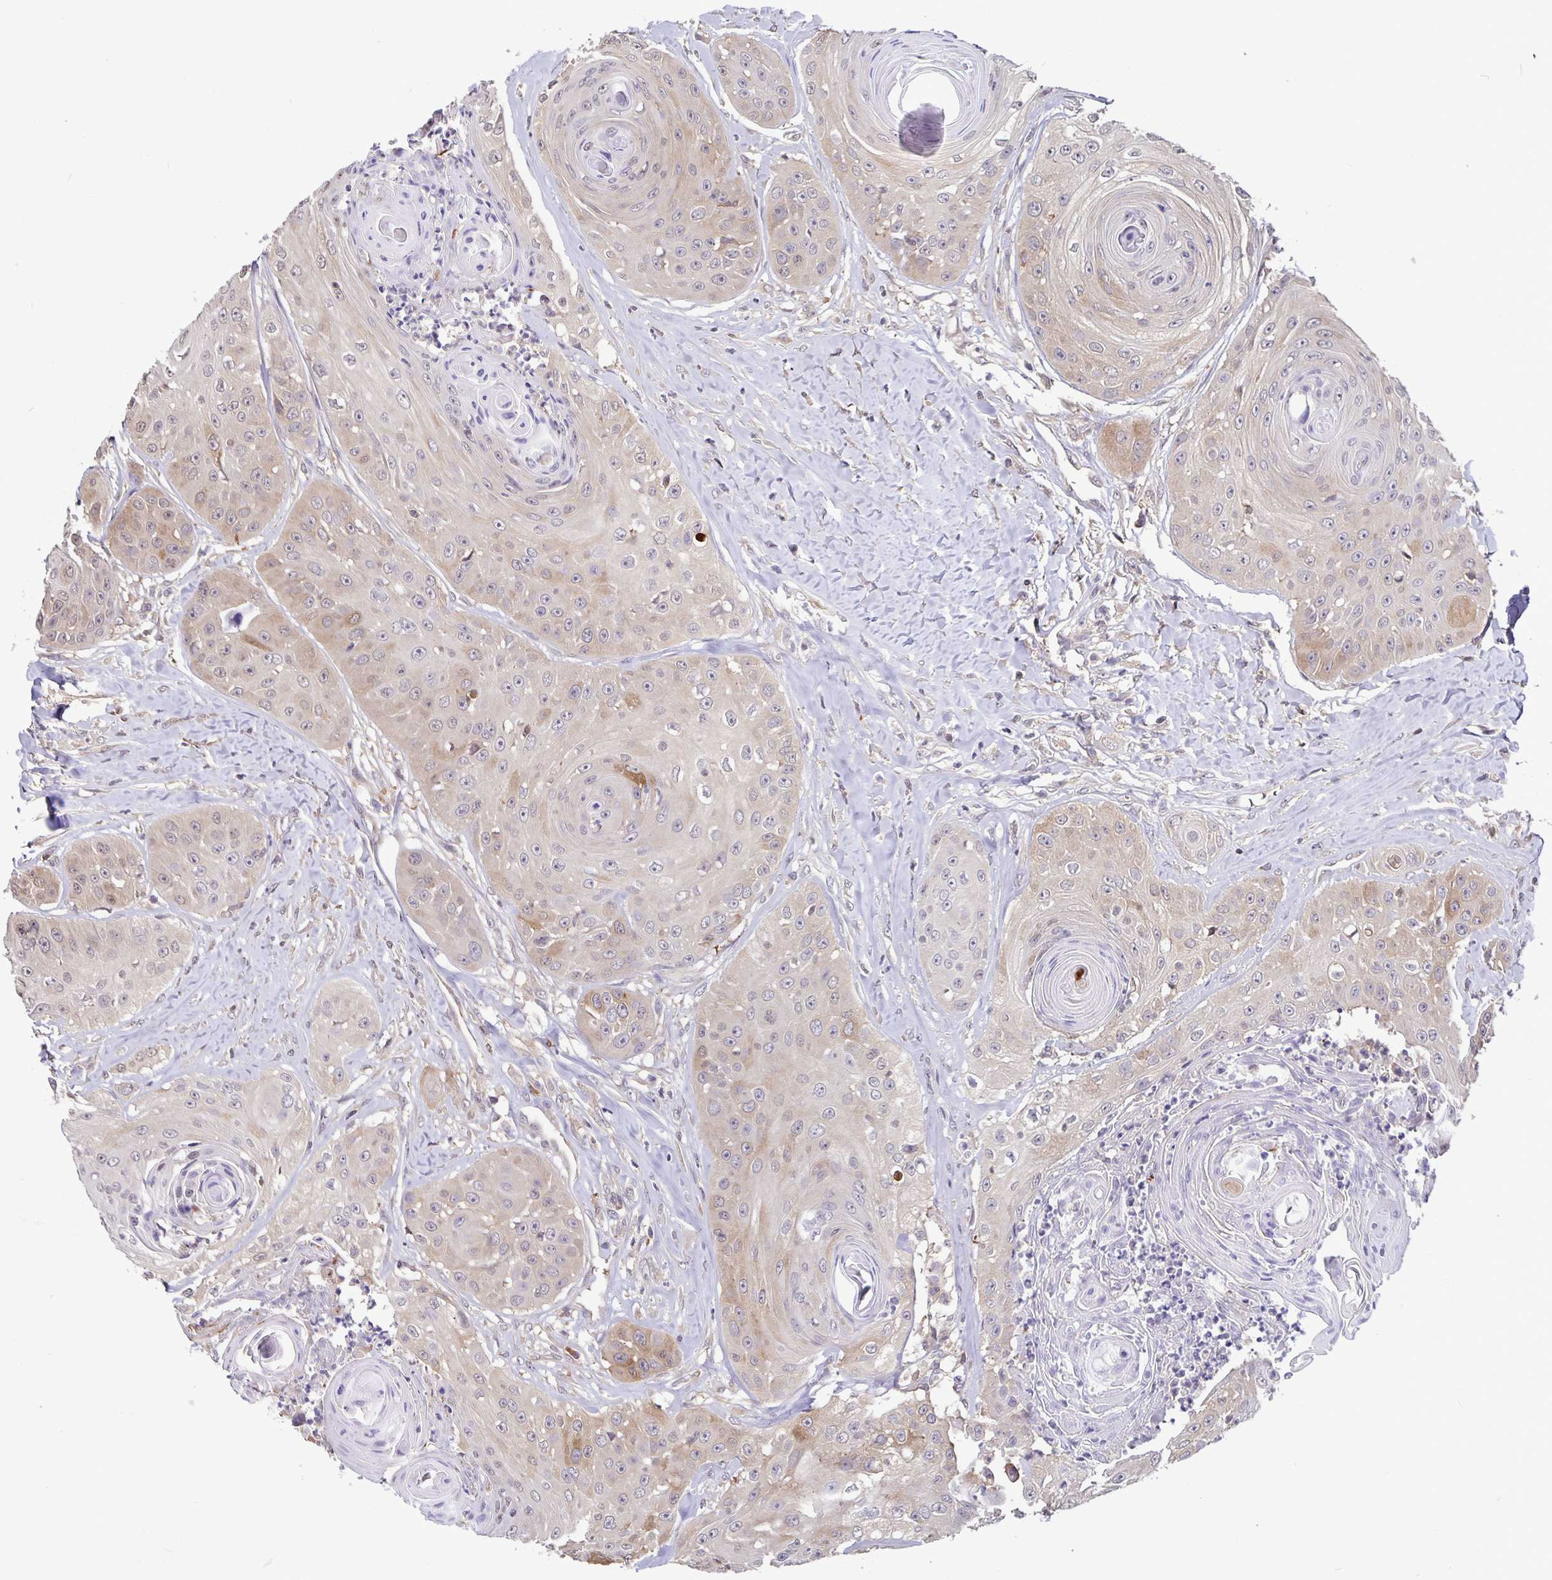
{"staining": {"intensity": "weak", "quantity": "<25%", "location": "cytoplasmic/membranous"}, "tissue": "head and neck cancer", "cell_type": "Tumor cells", "image_type": "cancer", "snomed": [{"axis": "morphology", "description": "Squamous cell carcinoma, NOS"}, {"axis": "topography", "description": "Head-Neck"}], "caption": "Image shows no protein positivity in tumor cells of head and neck squamous cell carcinoma tissue.", "gene": "FEM1C", "patient": {"sex": "male", "age": 83}}